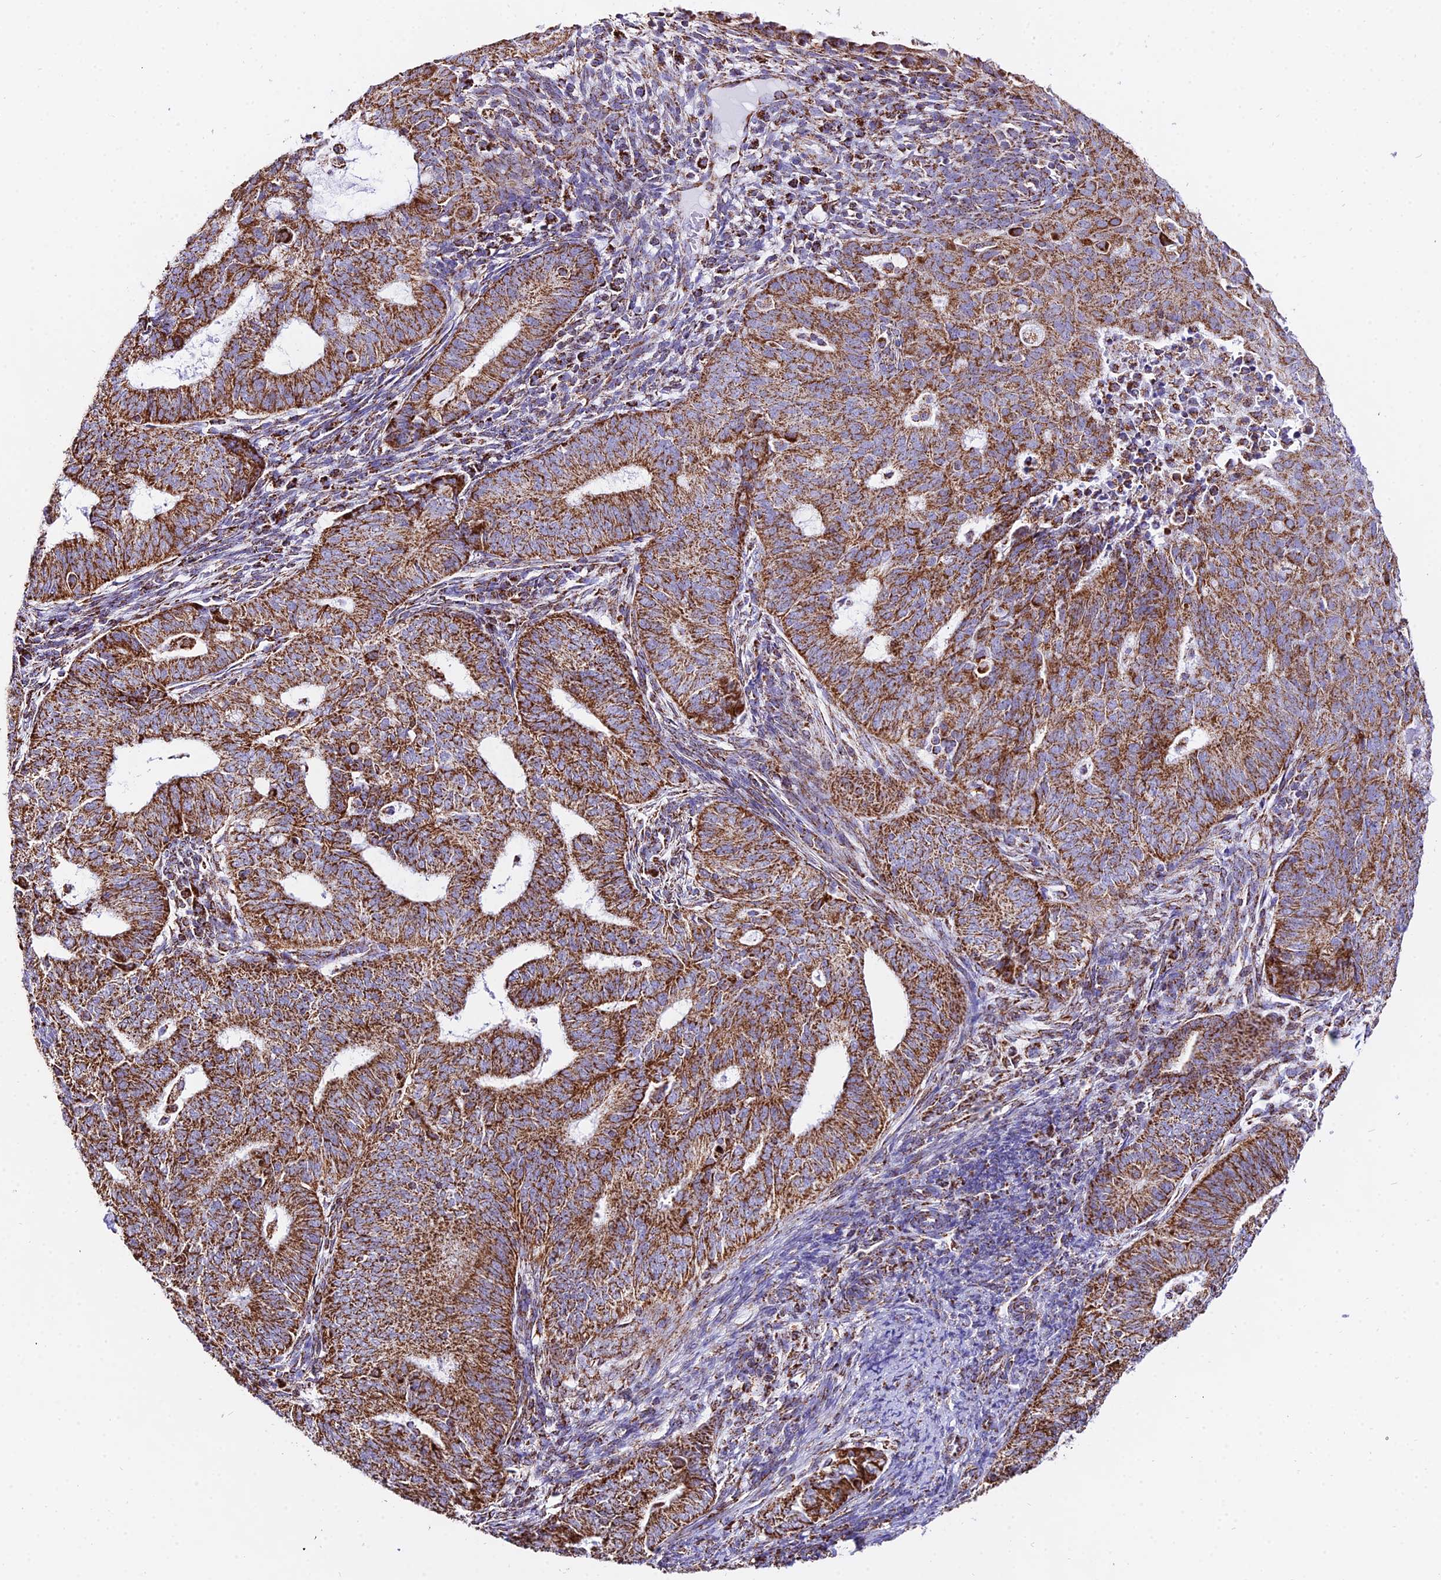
{"staining": {"intensity": "strong", "quantity": ">75%", "location": "cytoplasmic/membranous"}, "tissue": "endometrial cancer", "cell_type": "Tumor cells", "image_type": "cancer", "snomed": [{"axis": "morphology", "description": "Adenocarcinoma, NOS"}, {"axis": "topography", "description": "Endometrium"}], "caption": "Endometrial cancer stained with a protein marker displays strong staining in tumor cells.", "gene": "ATP5PD", "patient": {"sex": "female", "age": 62}}